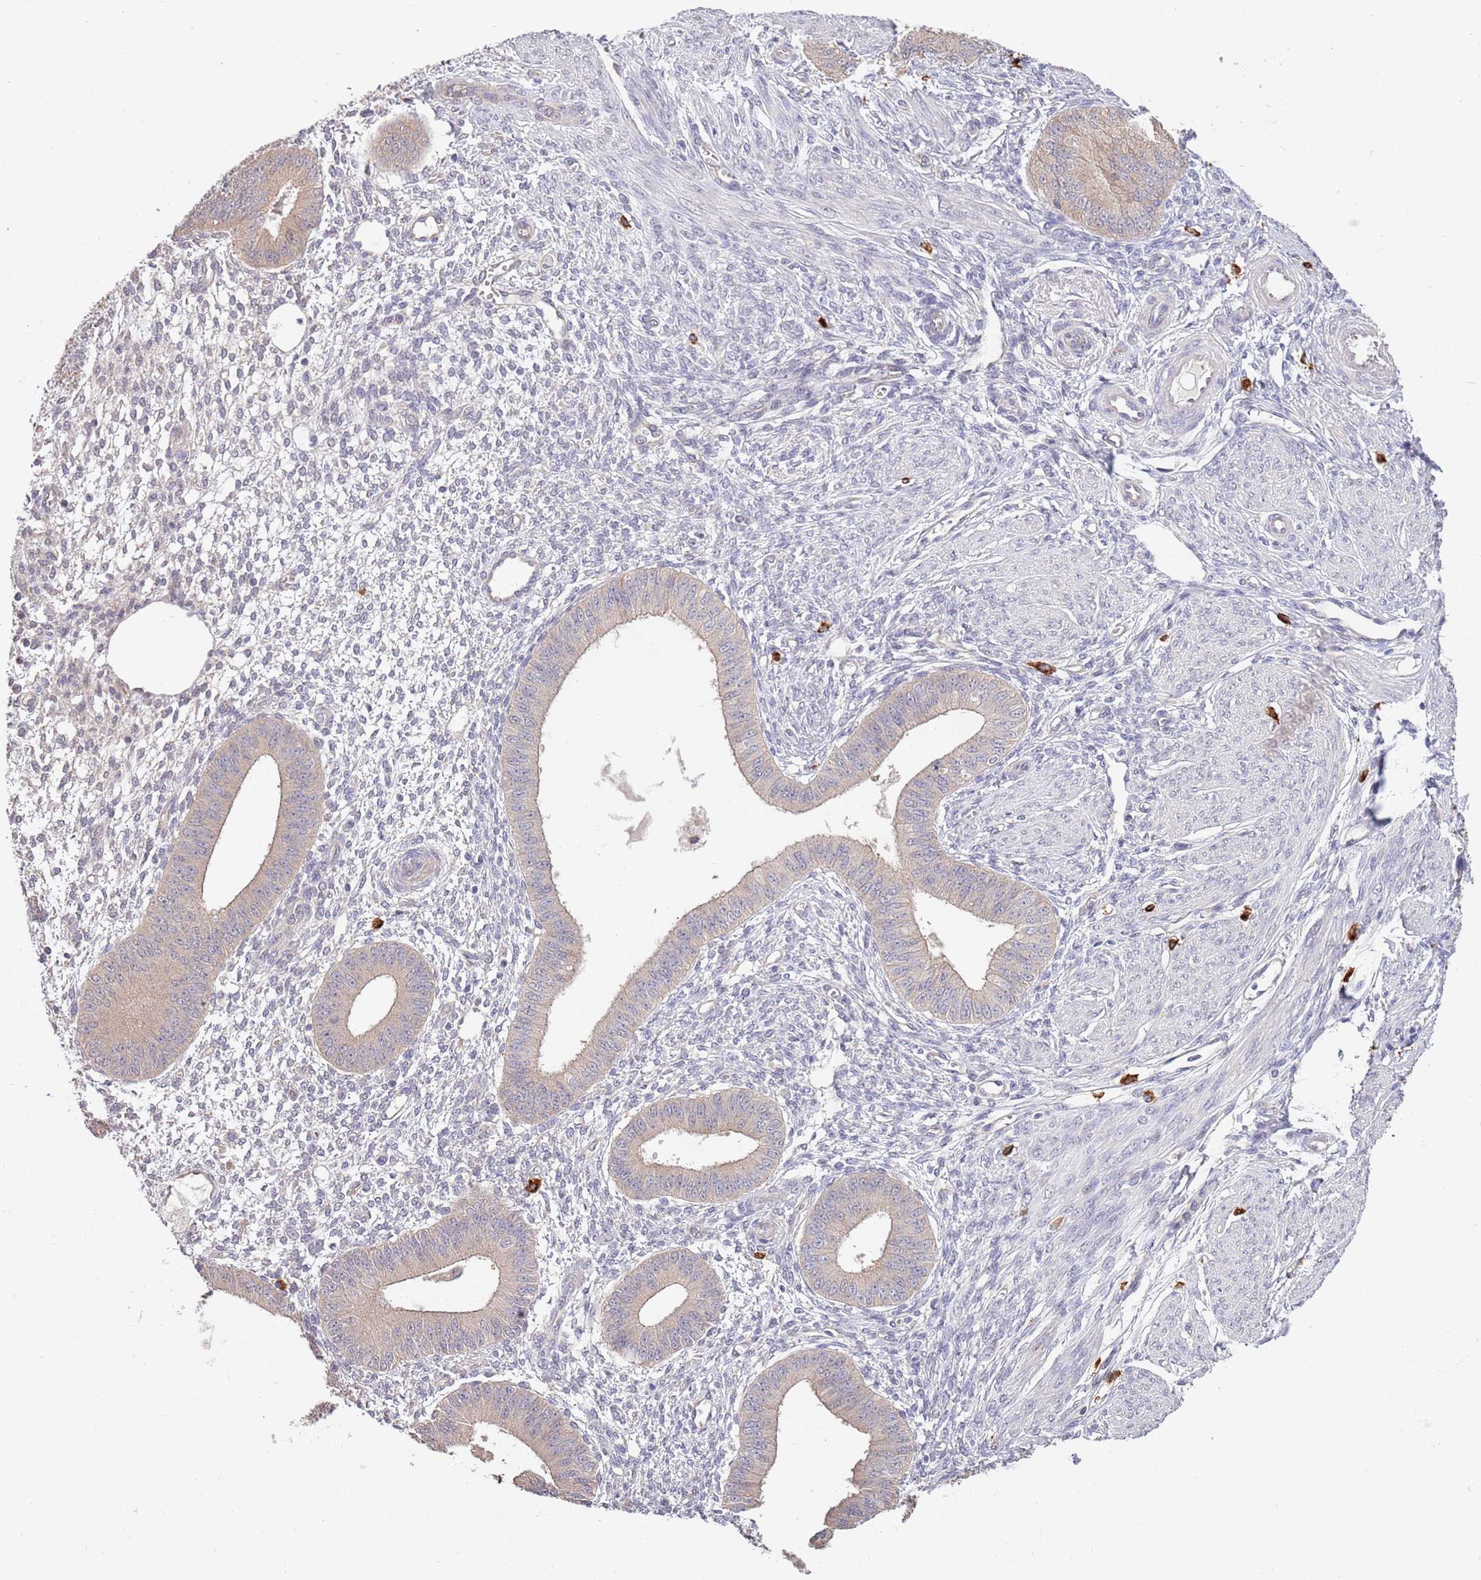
{"staining": {"intensity": "negative", "quantity": "none", "location": "none"}, "tissue": "endometrium", "cell_type": "Cells in endometrial stroma", "image_type": "normal", "snomed": [{"axis": "morphology", "description": "Normal tissue, NOS"}, {"axis": "topography", "description": "Endometrium"}], "caption": "Human endometrium stained for a protein using immunohistochemistry shows no staining in cells in endometrial stroma.", "gene": "MARVELD2", "patient": {"sex": "female", "age": 49}}